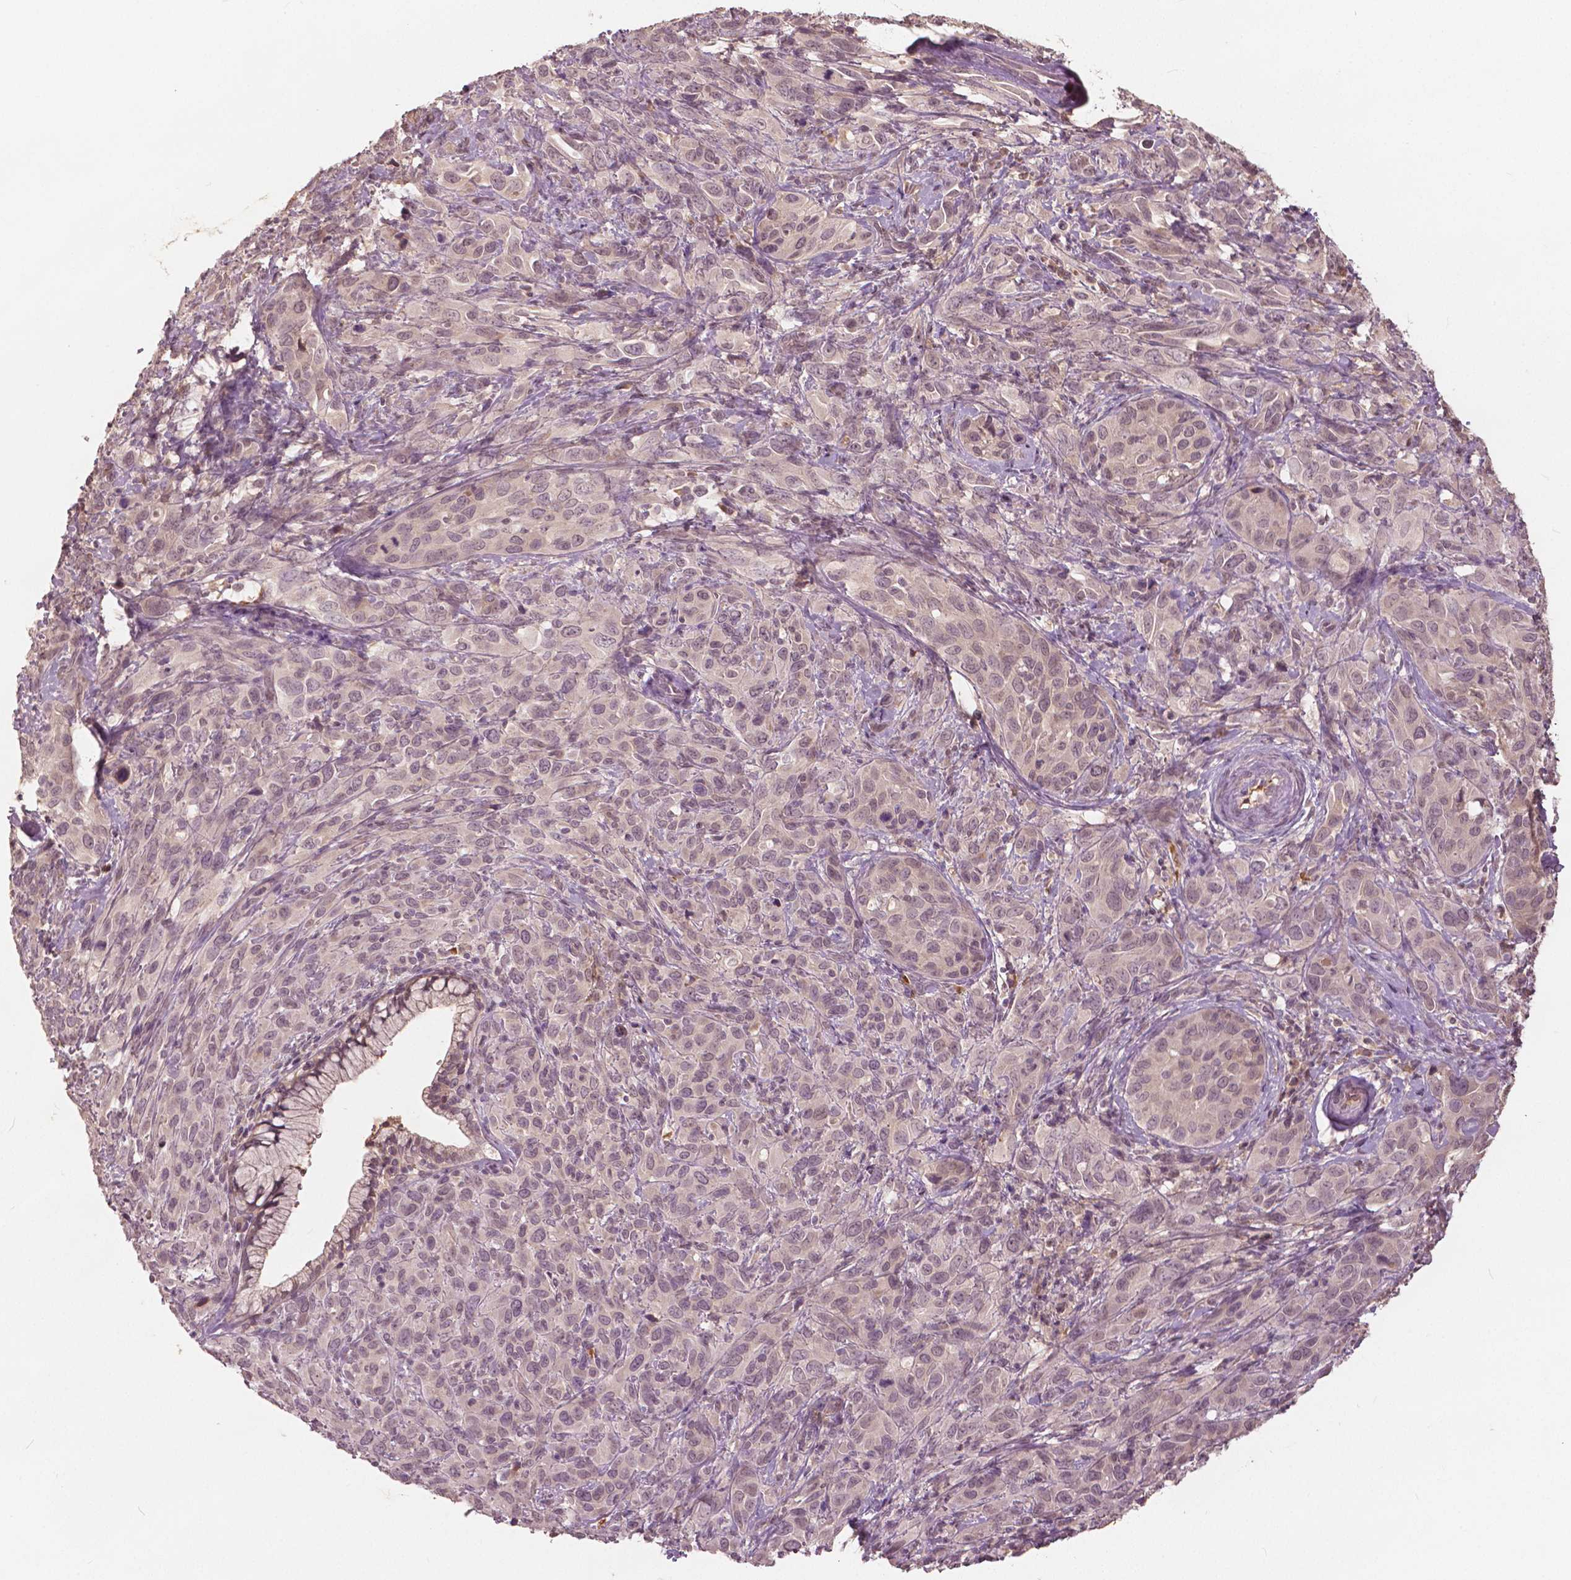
{"staining": {"intensity": "weak", "quantity": "25%-75%", "location": "nuclear"}, "tissue": "cervical cancer", "cell_type": "Tumor cells", "image_type": "cancer", "snomed": [{"axis": "morphology", "description": "Squamous cell carcinoma, NOS"}, {"axis": "topography", "description": "Cervix"}], "caption": "Protein analysis of cervical cancer (squamous cell carcinoma) tissue exhibits weak nuclear expression in about 25%-75% of tumor cells. The staining was performed using DAB, with brown indicating positive protein expression. Nuclei are stained blue with hematoxylin.", "gene": "ANGPTL4", "patient": {"sex": "female", "age": 51}}